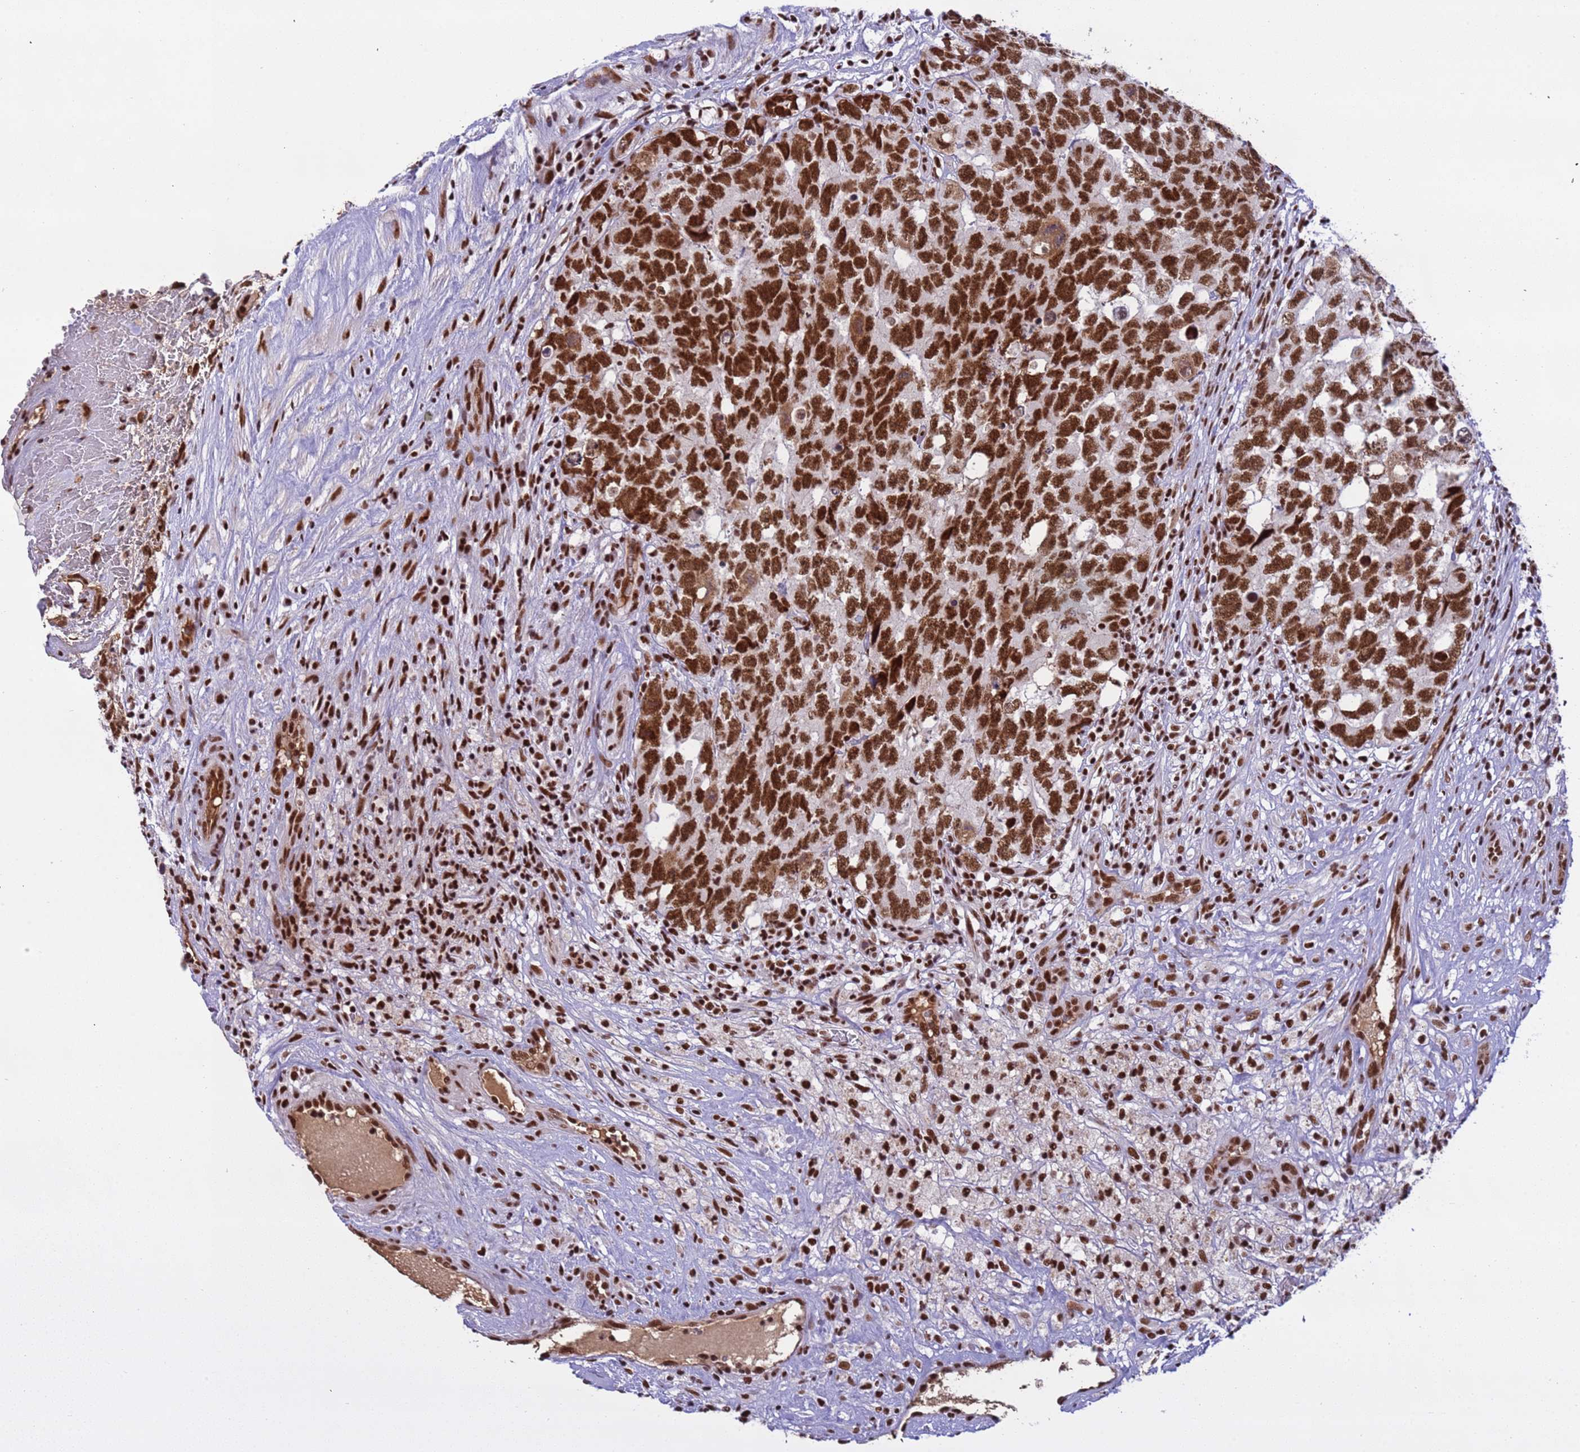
{"staining": {"intensity": "strong", "quantity": ">75%", "location": "nuclear"}, "tissue": "testis cancer", "cell_type": "Tumor cells", "image_type": "cancer", "snomed": [{"axis": "morphology", "description": "Seminoma, NOS"}, {"axis": "morphology", "description": "Carcinoma, Embryonal, NOS"}, {"axis": "topography", "description": "Testis"}], "caption": "The image exhibits immunohistochemical staining of testis cancer. There is strong nuclear positivity is present in approximately >75% of tumor cells. (Brightfield microscopy of DAB IHC at high magnification).", "gene": "SRRT", "patient": {"sex": "male", "age": 29}}